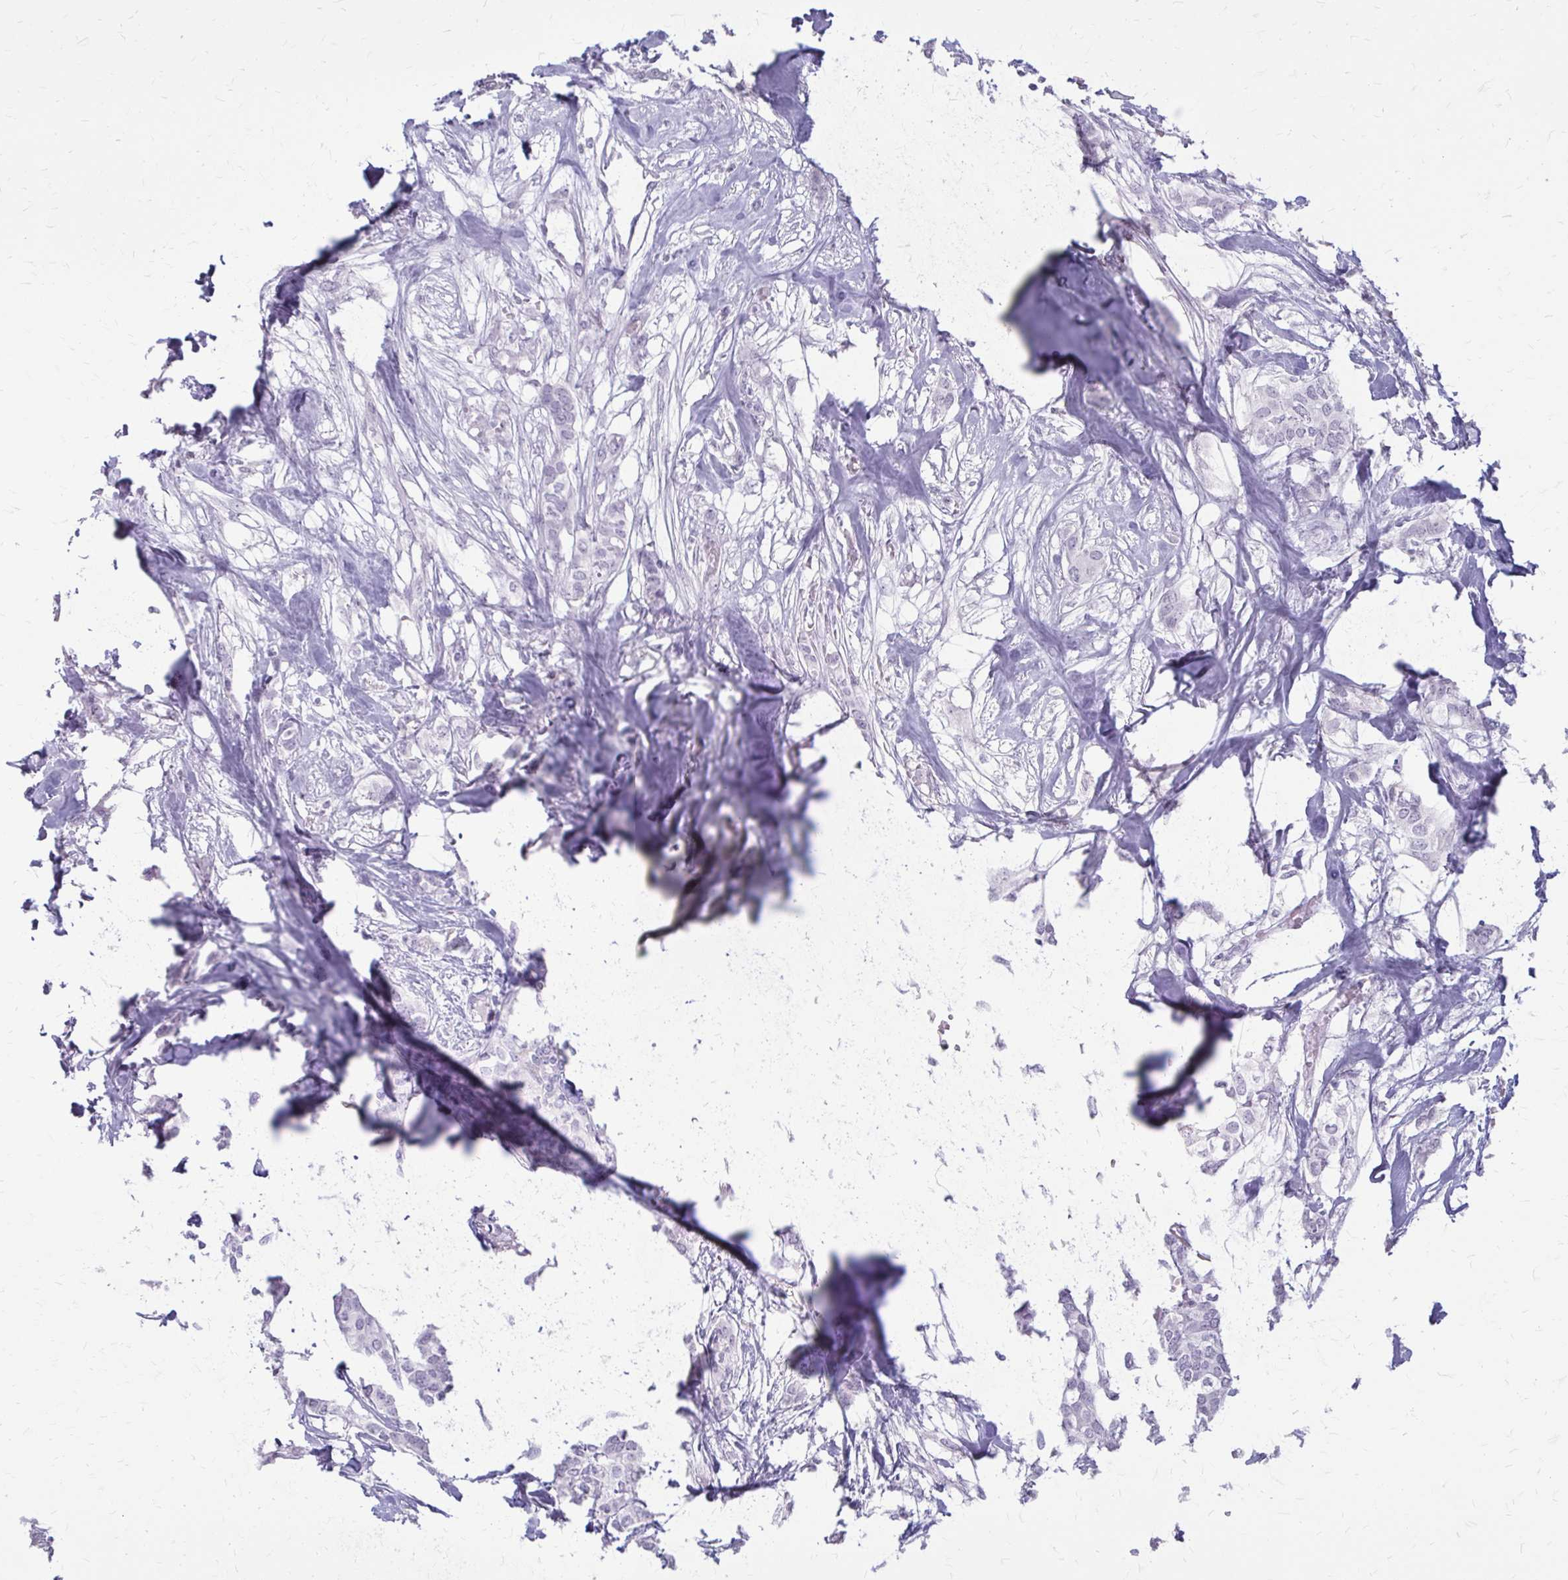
{"staining": {"intensity": "negative", "quantity": "none", "location": "none"}, "tissue": "breast cancer", "cell_type": "Tumor cells", "image_type": "cancer", "snomed": [{"axis": "morphology", "description": "Duct carcinoma"}, {"axis": "topography", "description": "Breast"}], "caption": "An immunohistochemistry histopathology image of infiltrating ductal carcinoma (breast) is shown. There is no staining in tumor cells of infiltrating ductal carcinoma (breast). (Stains: DAB (3,3'-diaminobenzidine) immunohistochemistry (IHC) with hematoxylin counter stain, Microscopy: brightfield microscopy at high magnification).", "gene": "KRT5", "patient": {"sex": "female", "age": 62}}